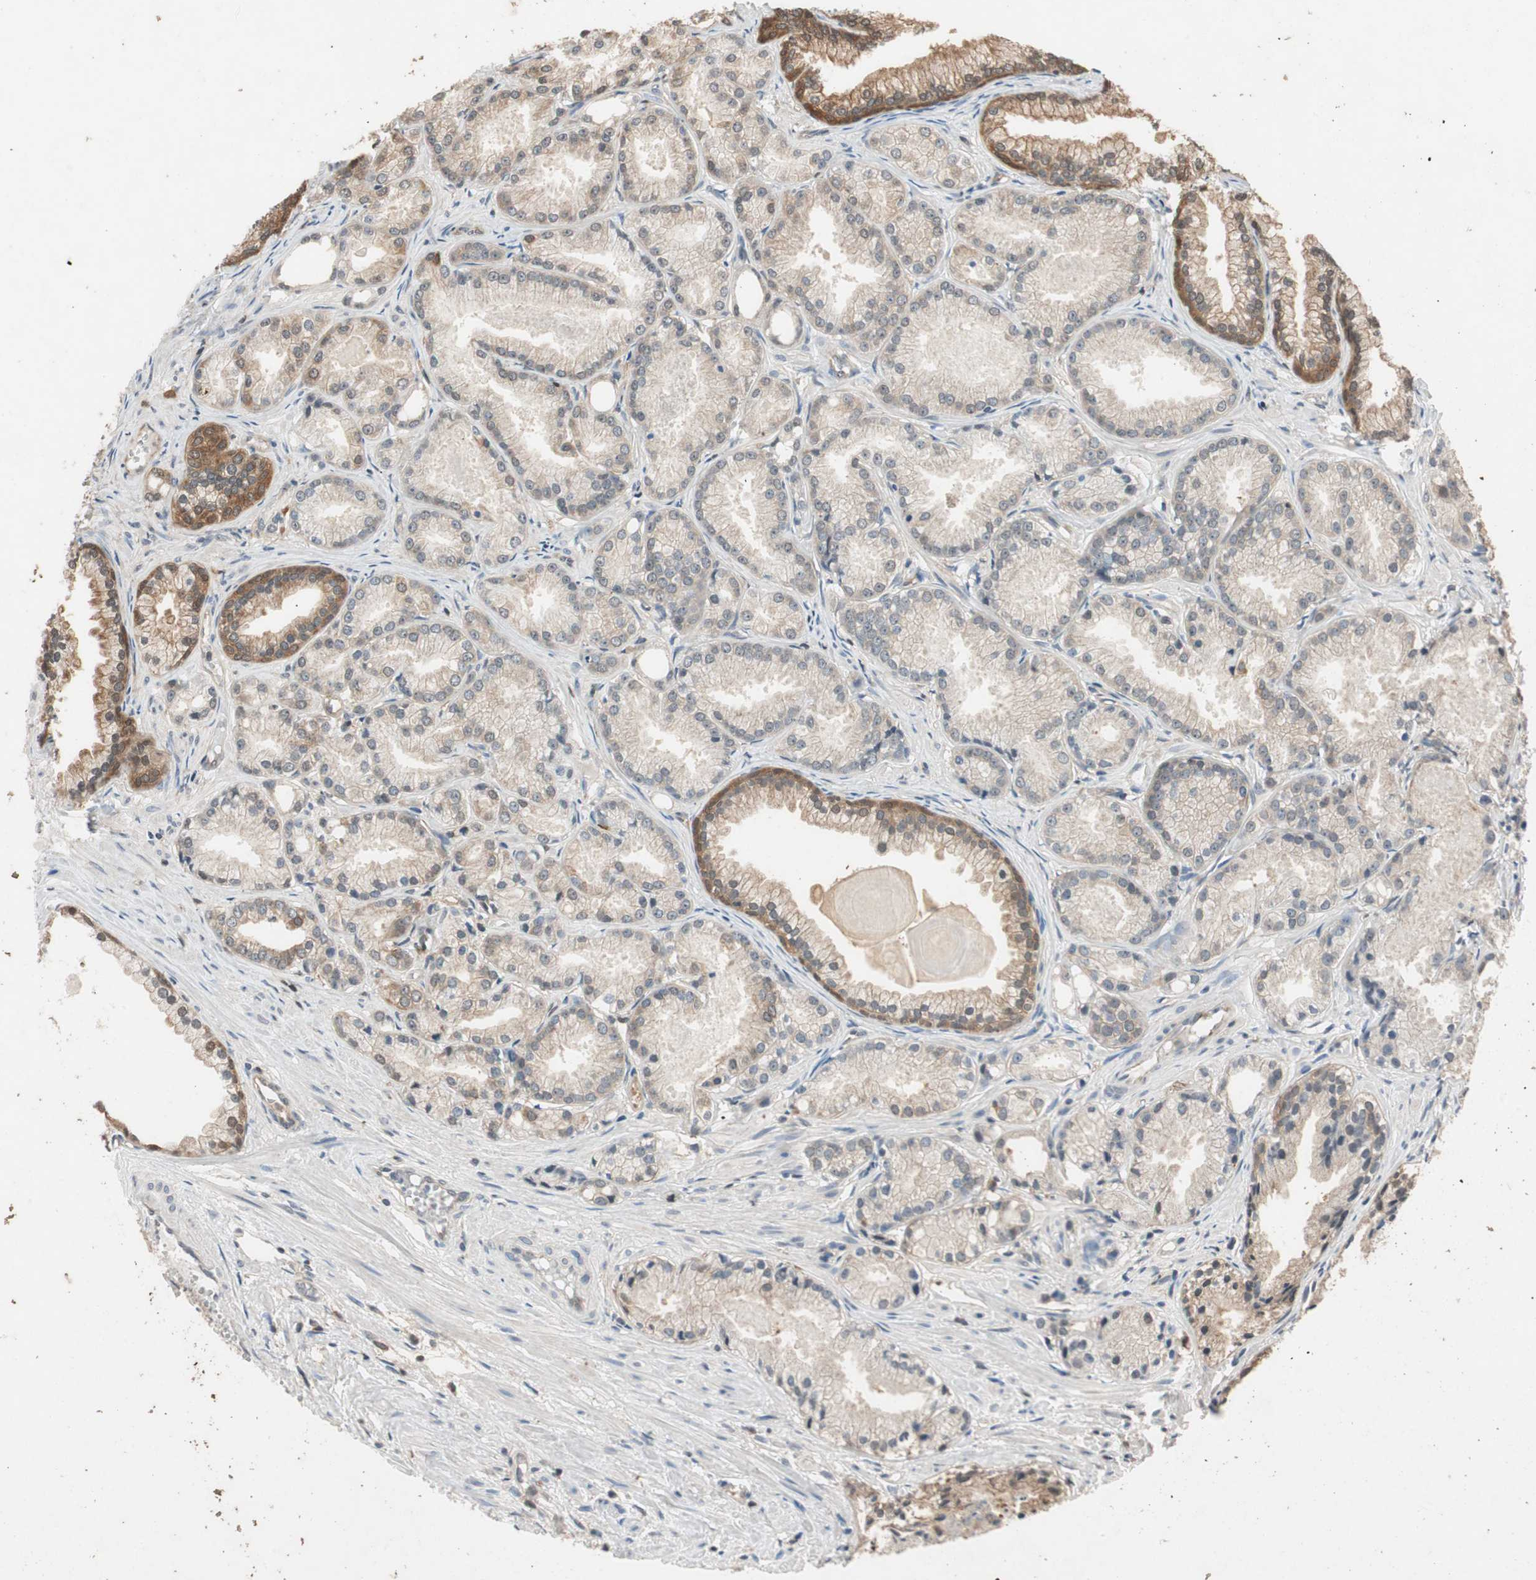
{"staining": {"intensity": "weak", "quantity": ">75%", "location": "cytoplasmic/membranous"}, "tissue": "prostate cancer", "cell_type": "Tumor cells", "image_type": "cancer", "snomed": [{"axis": "morphology", "description": "Adenocarcinoma, Low grade"}, {"axis": "topography", "description": "Prostate"}], "caption": "Adenocarcinoma (low-grade) (prostate) was stained to show a protein in brown. There is low levels of weak cytoplasmic/membranous positivity in about >75% of tumor cells. (IHC, brightfield microscopy, high magnification).", "gene": "SERPINB5", "patient": {"sex": "male", "age": 72}}